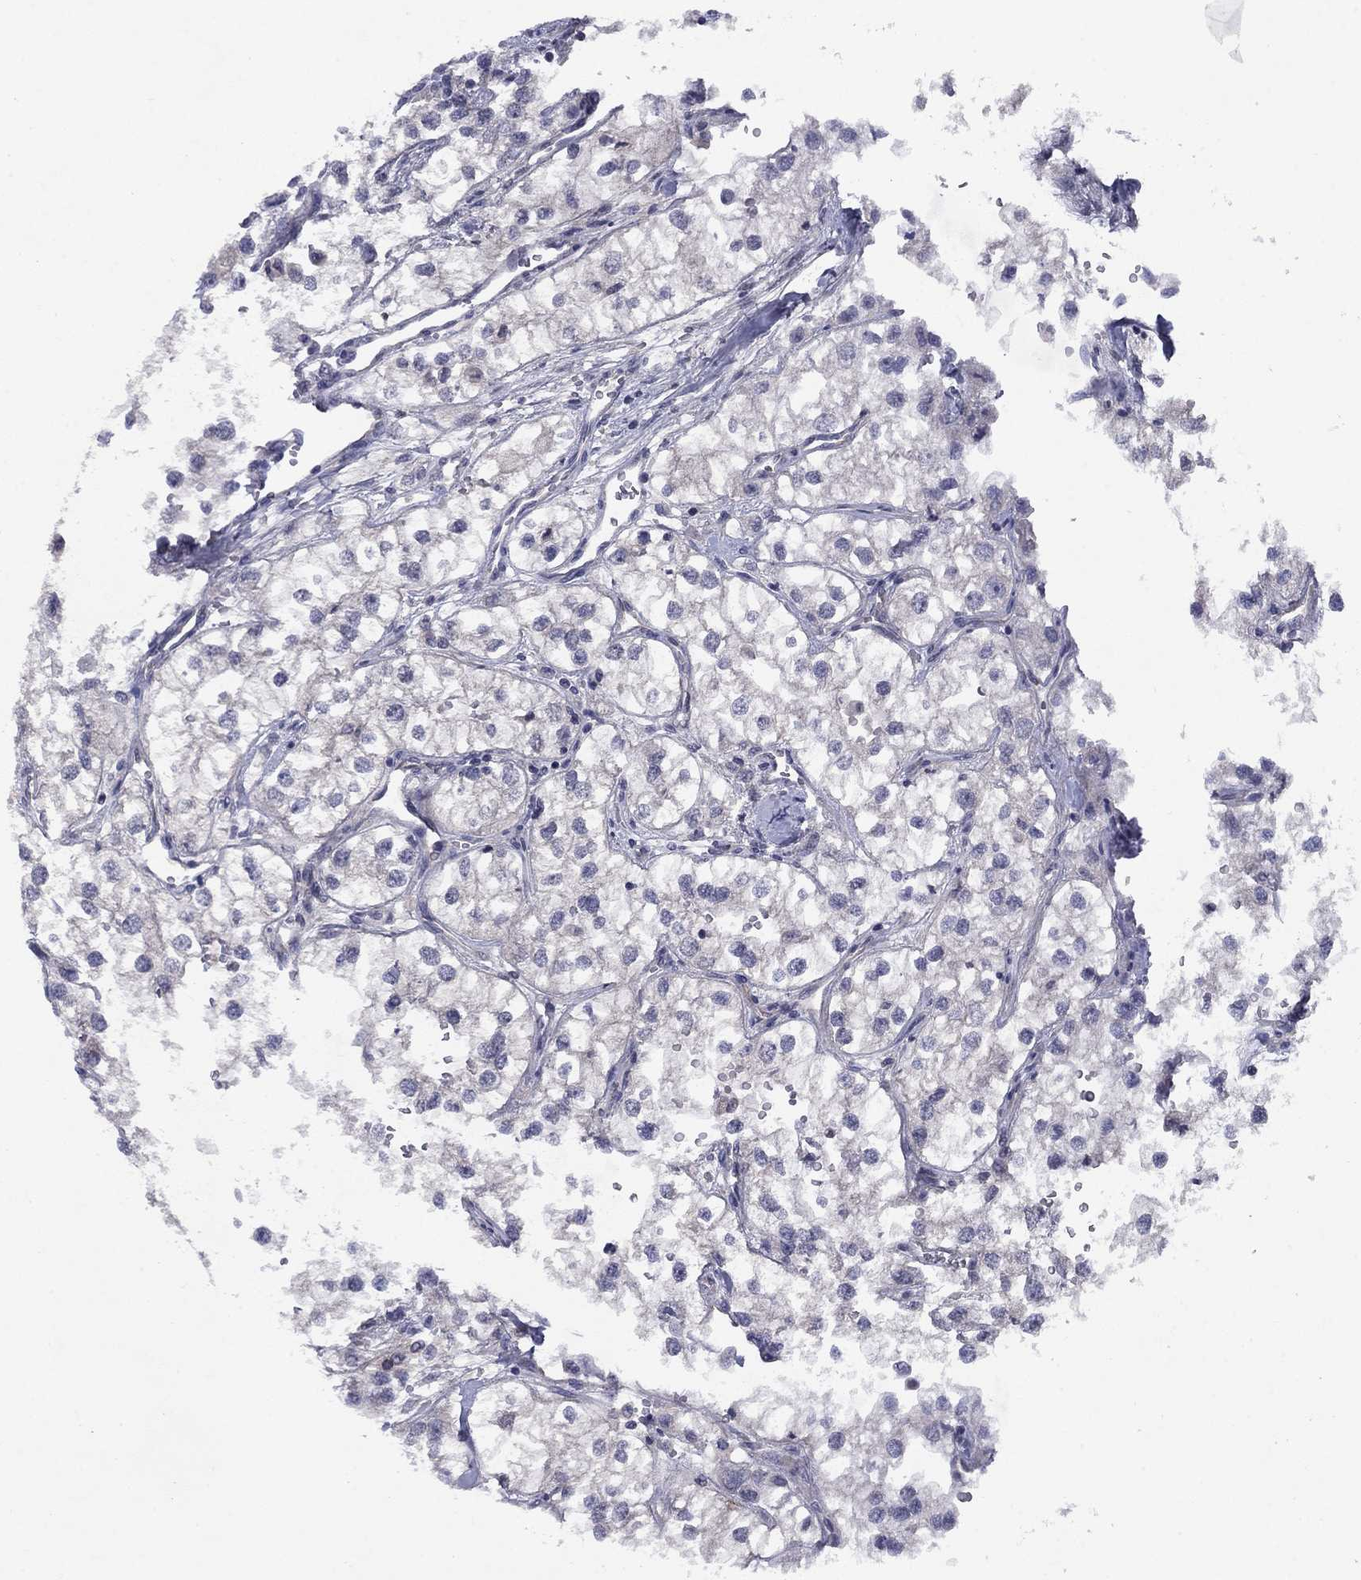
{"staining": {"intensity": "negative", "quantity": "none", "location": "none"}, "tissue": "renal cancer", "cell_type": "Tumor cells", "image_type": "cancer", "snomed": [{"axis": "morphology", "description": "Adenocarcinoma, NOS"}, {"axis": "topography", "description": "Kidney"}], "caption": "DAB immunohistochemical staining of renal adenocarcinoma reveals no significant staining in tumor cells.", "gene": "CACNA1A", "patient": {"sex": "male", "age": 59}}